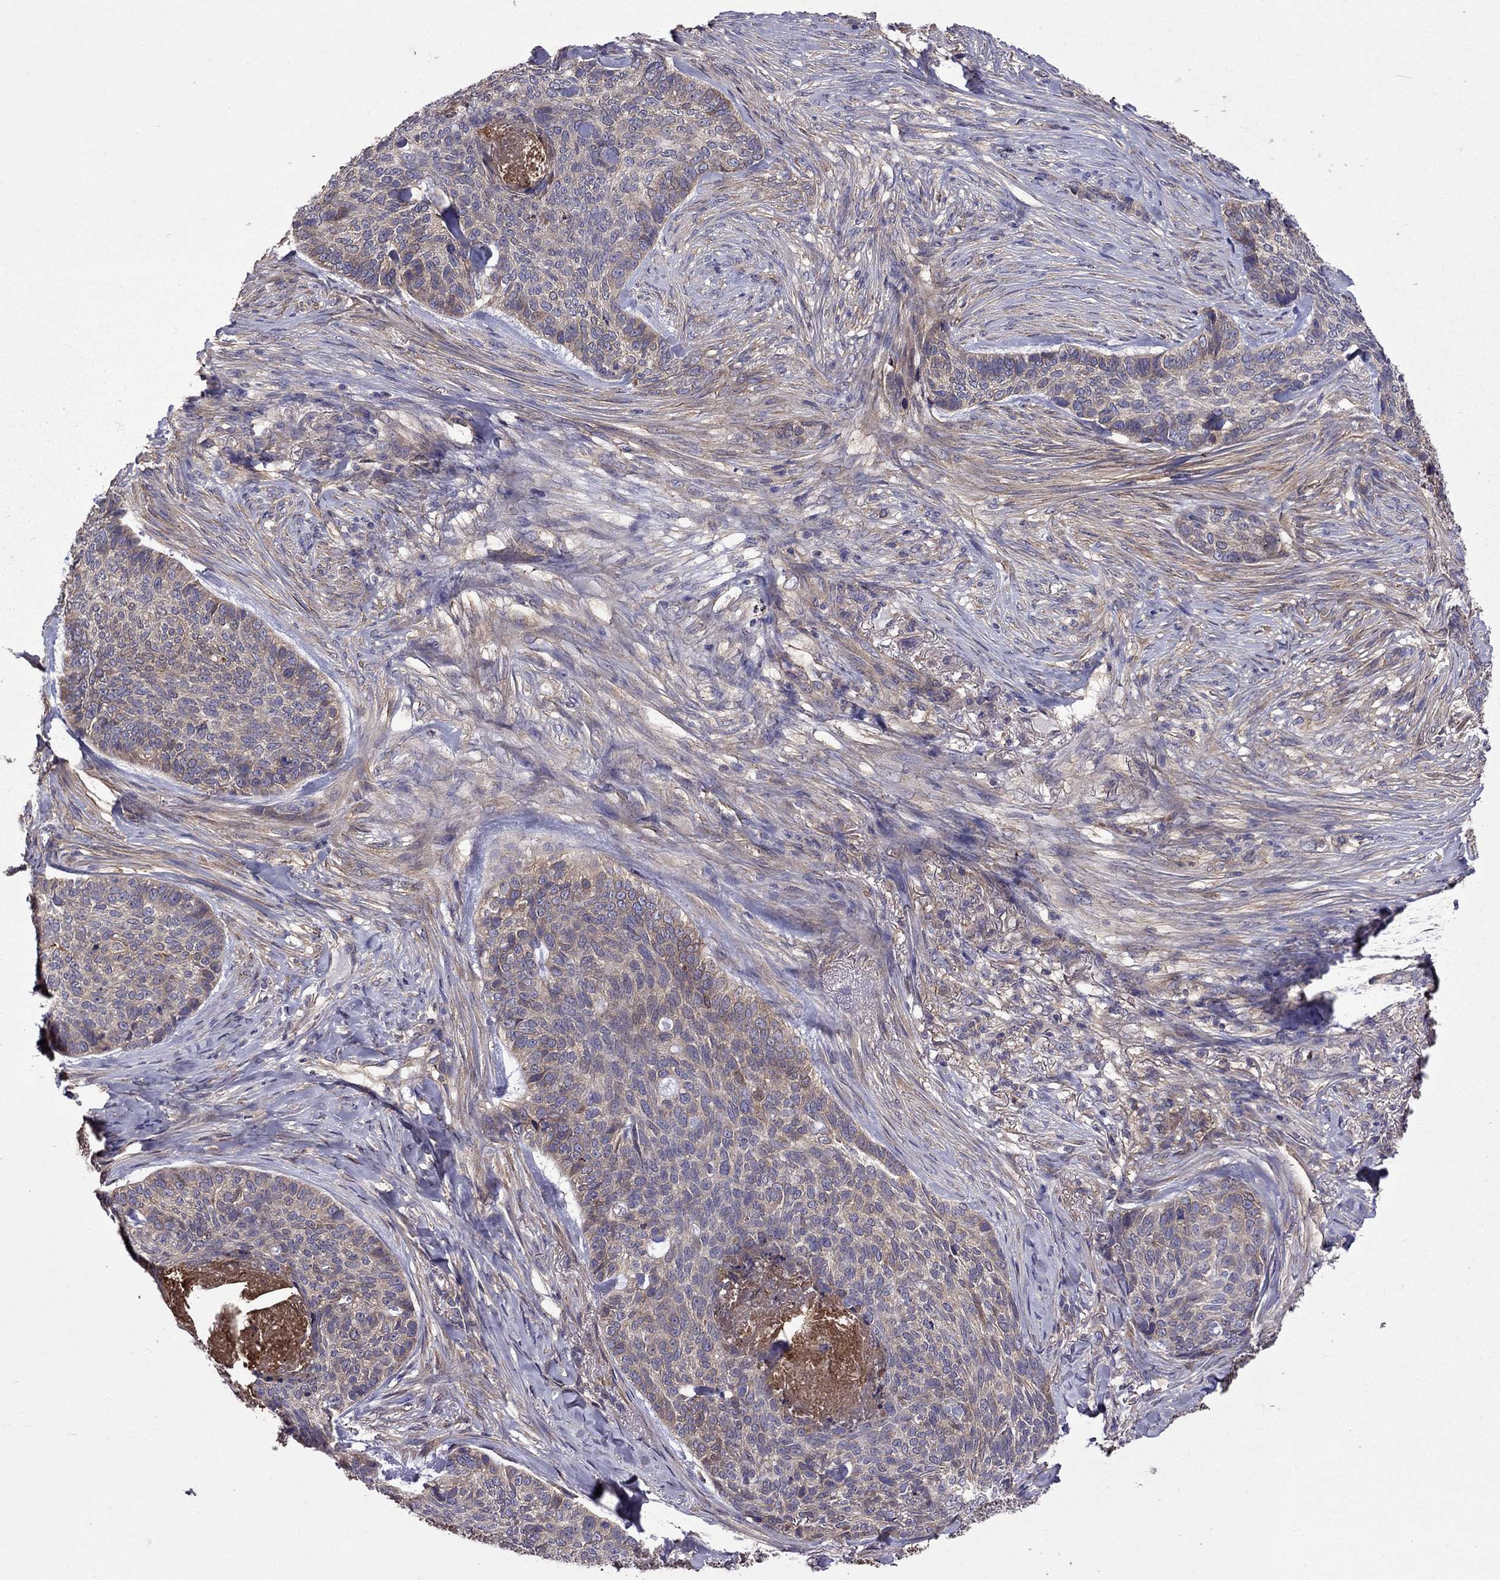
{"staining": {"intensity": "weak", "quantity": "<25%", "location": "cytoplasmic/membranous"}, "tissue": "skin cancer", "cell_type": "Tumor cells", "image_type": "cancer", "snomed": [{"axis": "morphology", "description": "Basal cell carcinoma"}, {"axis": "topography", "description": "Skin"}], "caption": "Skin cancer was stained to show a protein in brown. There is no significant expression in tumor cells.", "gene": "ITGB1", "patient": {"sex": "female", "age": 69}}